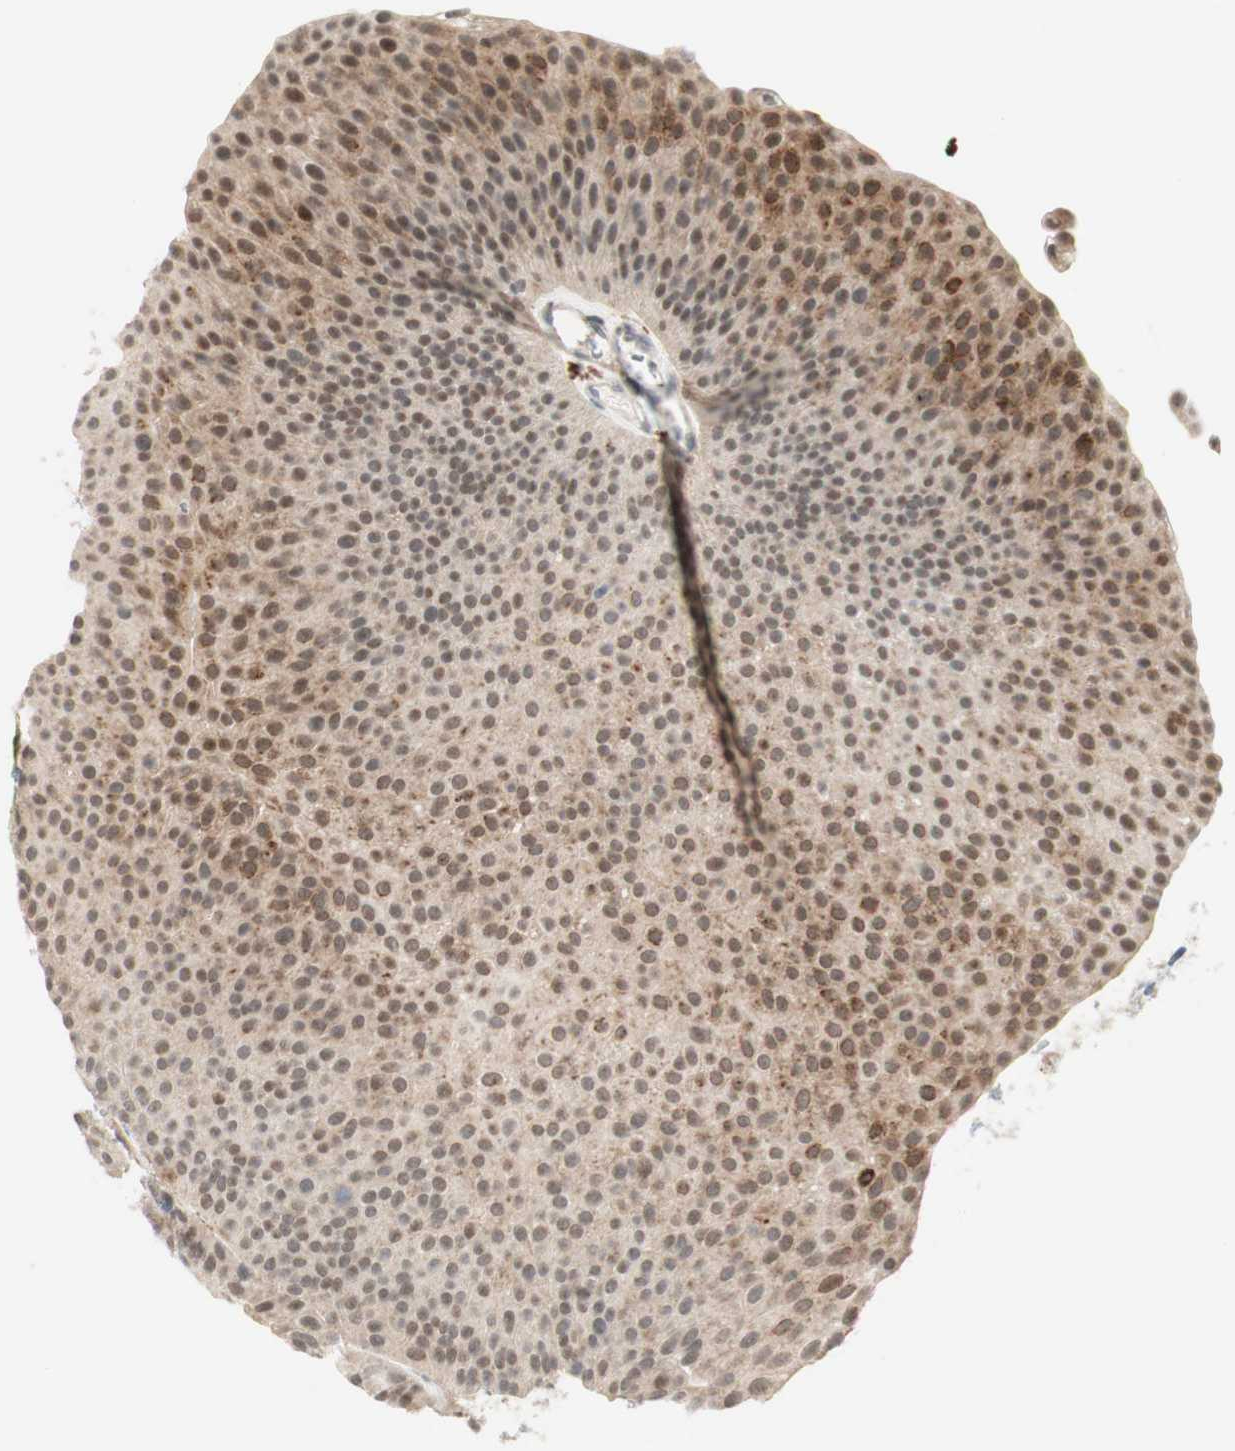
{"staining": {"intensity": "moderate", "quantity": ">75%", "location": "cytoplasmic/membranous,nuclear"}, "tissue": "urothelial cancer", "cell_type": "Tumor cells", "image_type": "cancer", "snomed": [{"axis": "morphology", "description": "Urothelial carcinoma, Low grade"}, {"axis": "topography", "description": "Urinary bladder"}], "caption": "Protein expression by IHC displays moderate cytoplasmic/membranous and nuclear staining in approximately >75% of tumor cells in urothelial cancer.", "gene": "GAPT", "patient": {"sex": "female", "age": 60}}